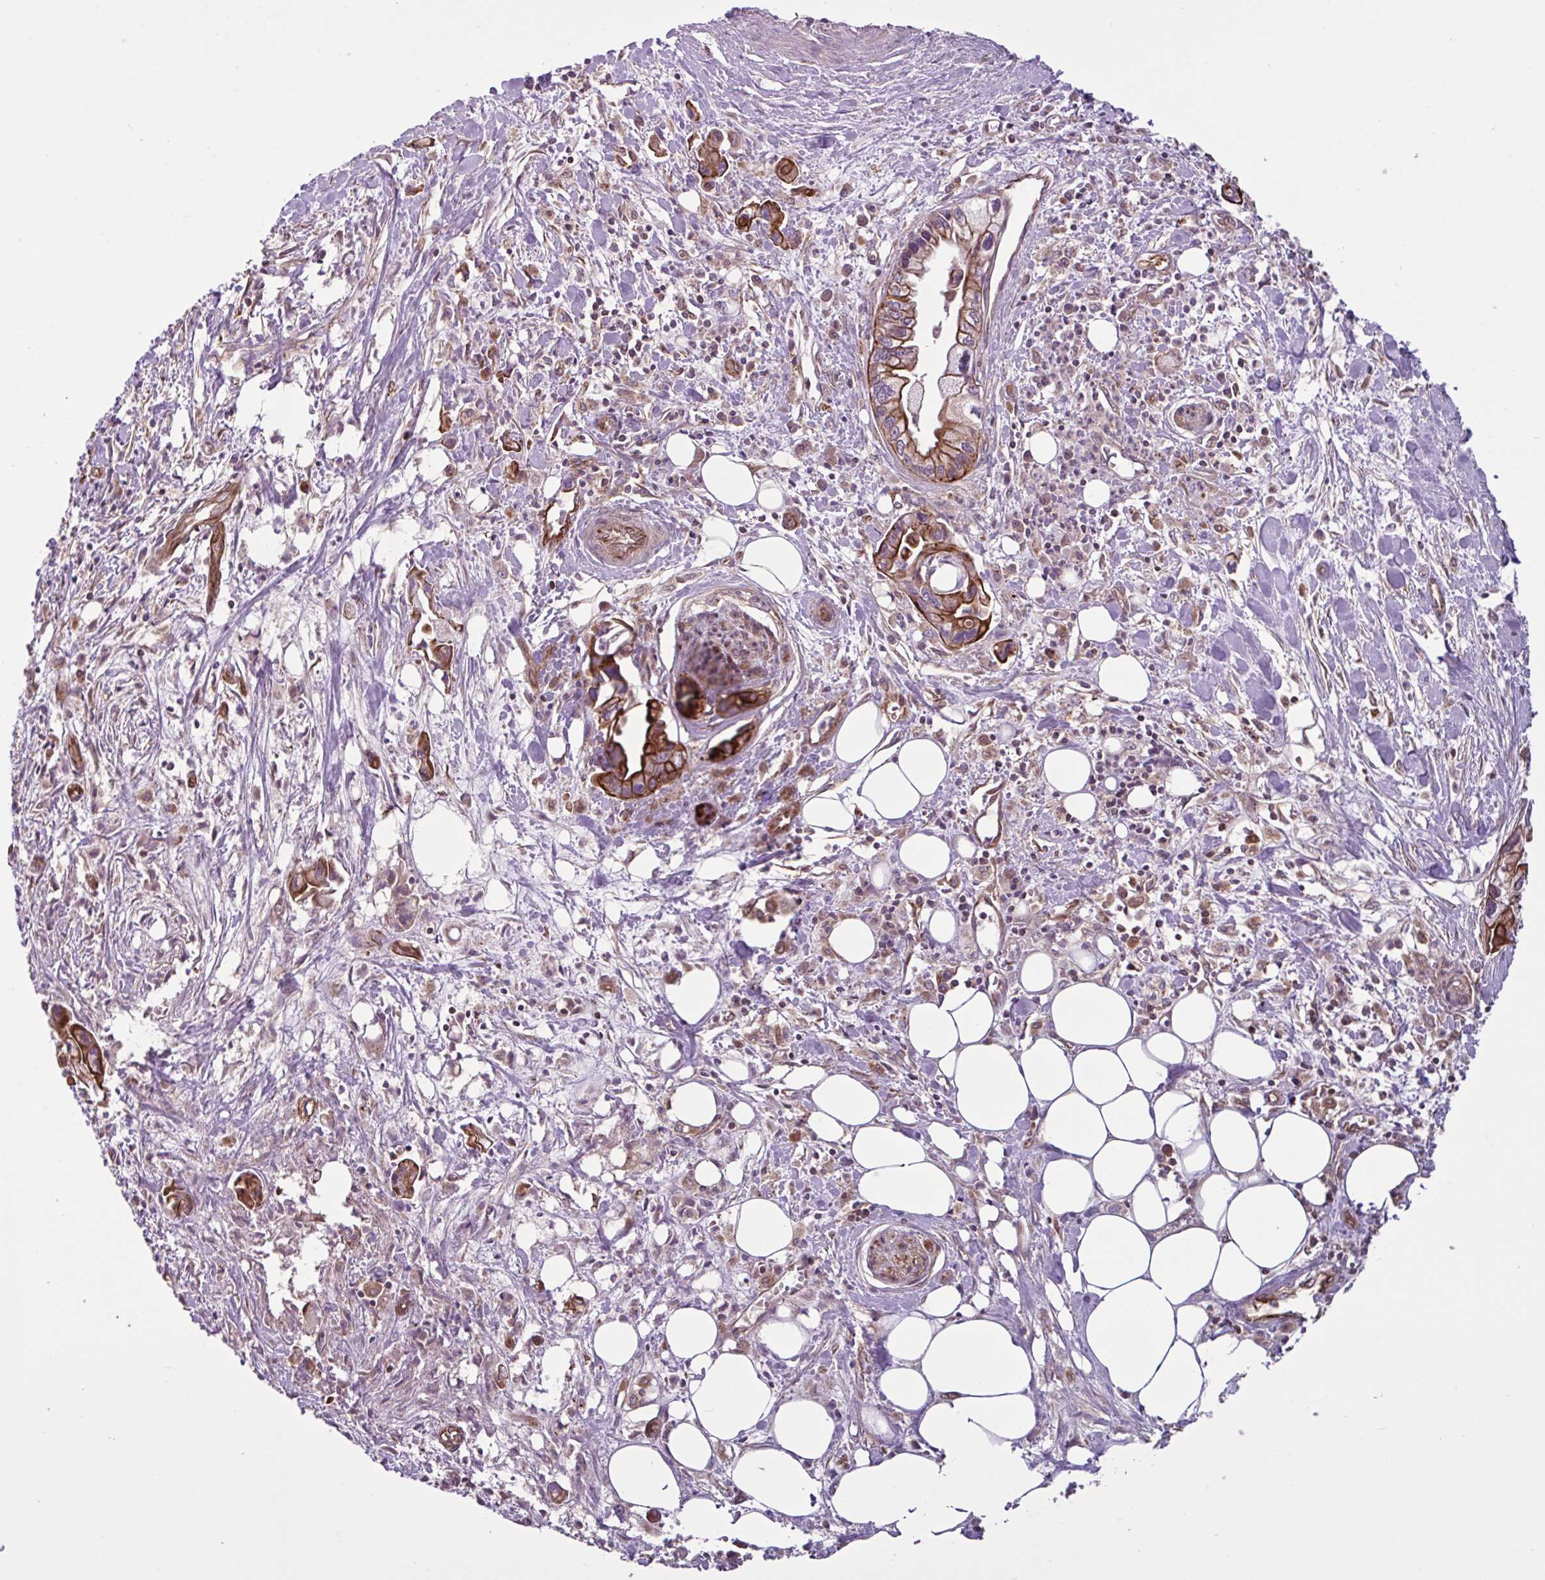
{"staining": {"intensity": "strong", "quantity": "25%-75%", "location": "cytoplasmic/membranous"}, "tissue": "pancreatic cancer", "cell_type": "Tumor cells", "image_type": "cancer", "snomed": [{"axis": "morphology", "description": "Adenocarcinoma, NOS"}, {"axis": "topography", "description": "Pancreas"}], "caption": "DAB immunohistochemical staining of human pancreatic cancer demonstrates strong cytoplasmic/membranous protein staining in approximately 25%-75% of tumor cells.", "gene": "GLTP", "patient": {"sex": "male", "age": 61}}